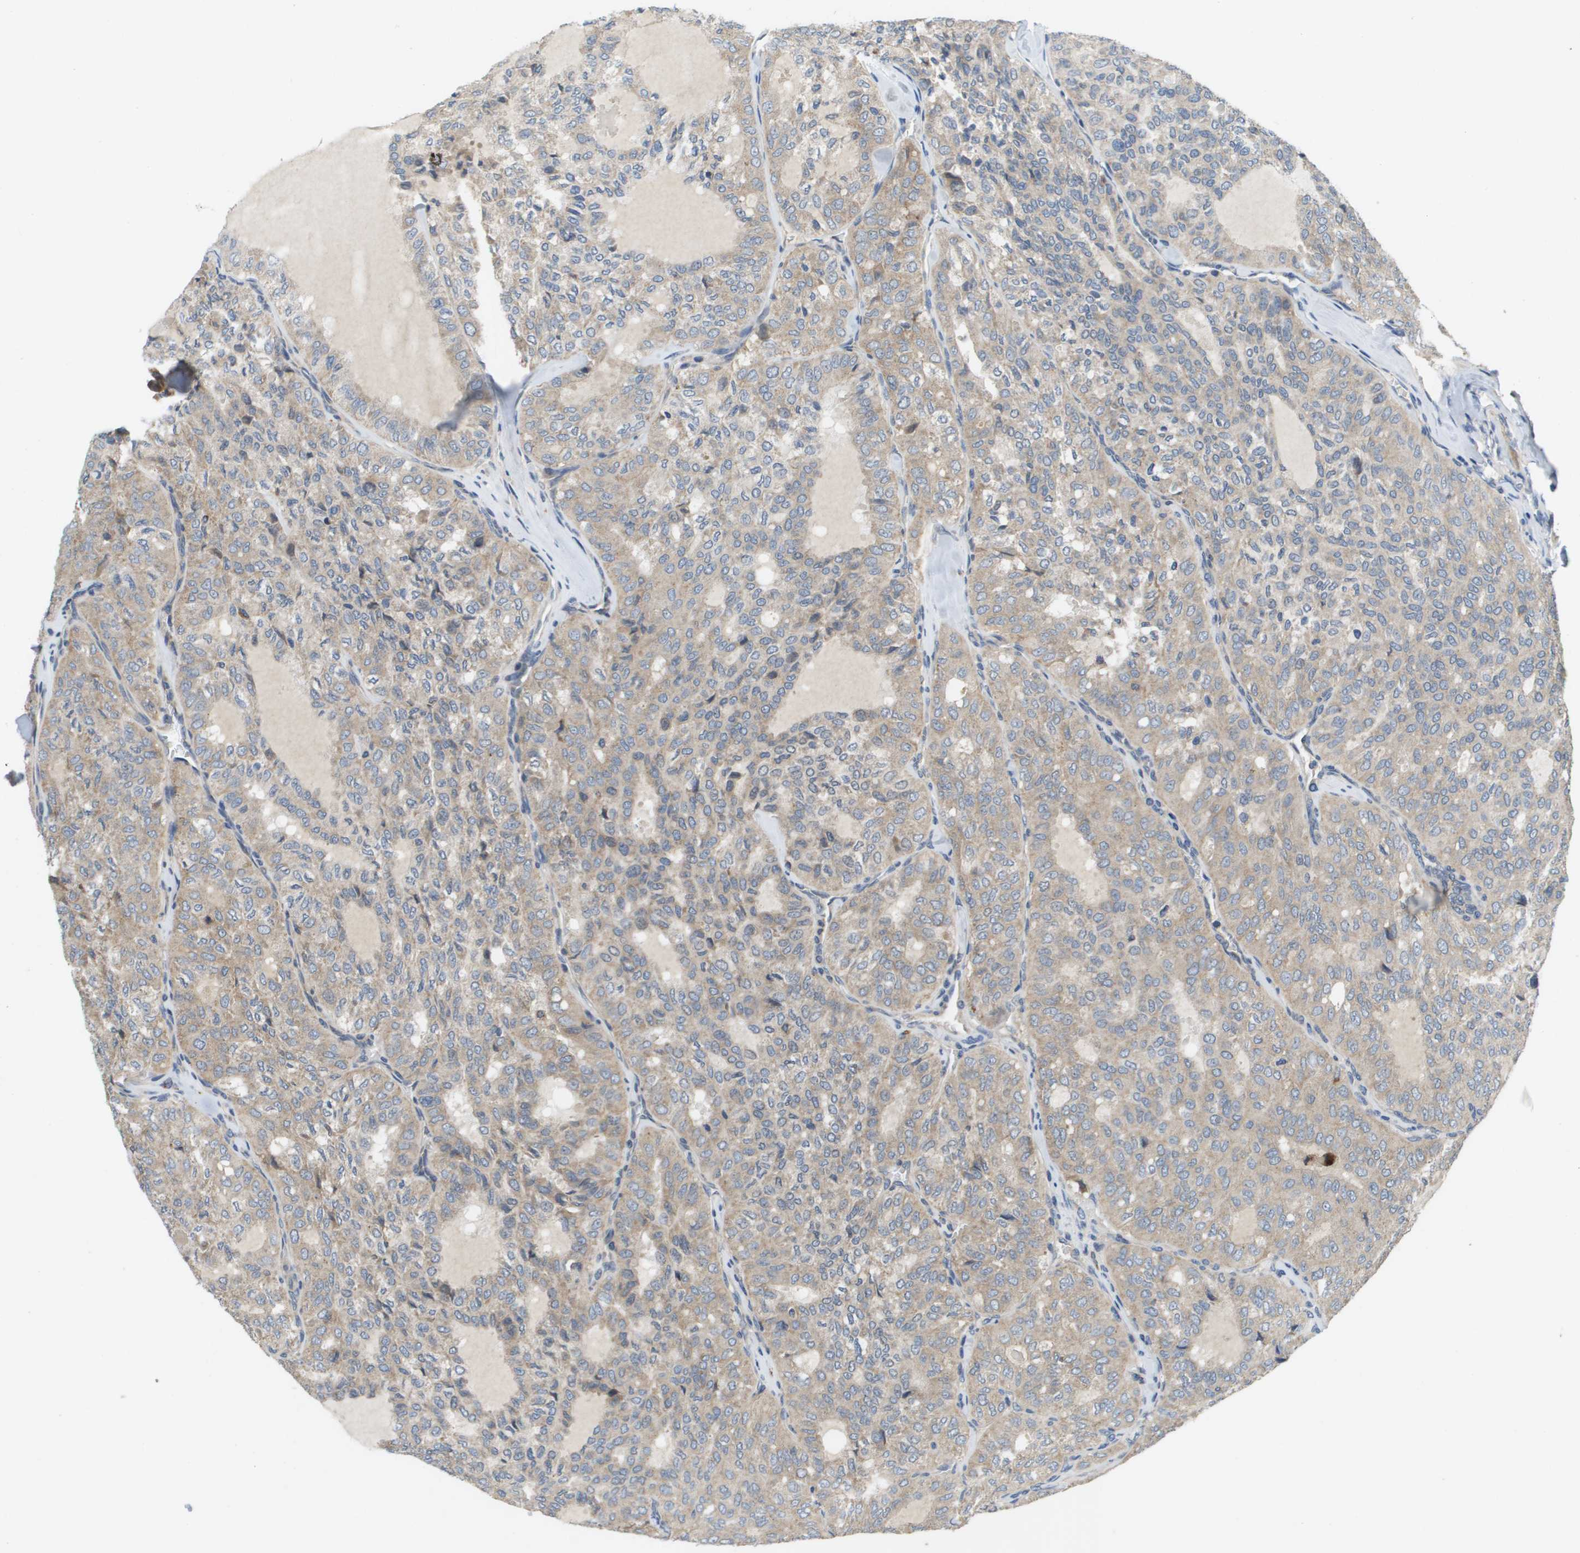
{"staining": {"intensity": "weak", "quantity": ">75%", "location": "cytoplasmic/membranous"}, "tissue": "thyroid cancer", "cell_type": "Tumor cells", "image_type": "cancer", "snomed": [{"axis": "morphology", "description": "Follicular adenoma carcinoma, NOS"}, {"axis": "topography", "description": "Thyroid gland"}], "caption": "Immunohistochemistry staining of thyroid cancer (follicular adenoma carcinoma), which exhibits low levels of weak cytoplasmic/membranous expression in approximately >75% of tumor cells indicating weak cytoplasmic/membranous protein expression. The staining was performed using DAB (3,3'-diaminobenzidine) (brown) for protein detection and nuclei were counterstained in hematoxylin (blue).", "gene": "SLC25A20", "patient": {"sex": "male", "age": 75}}